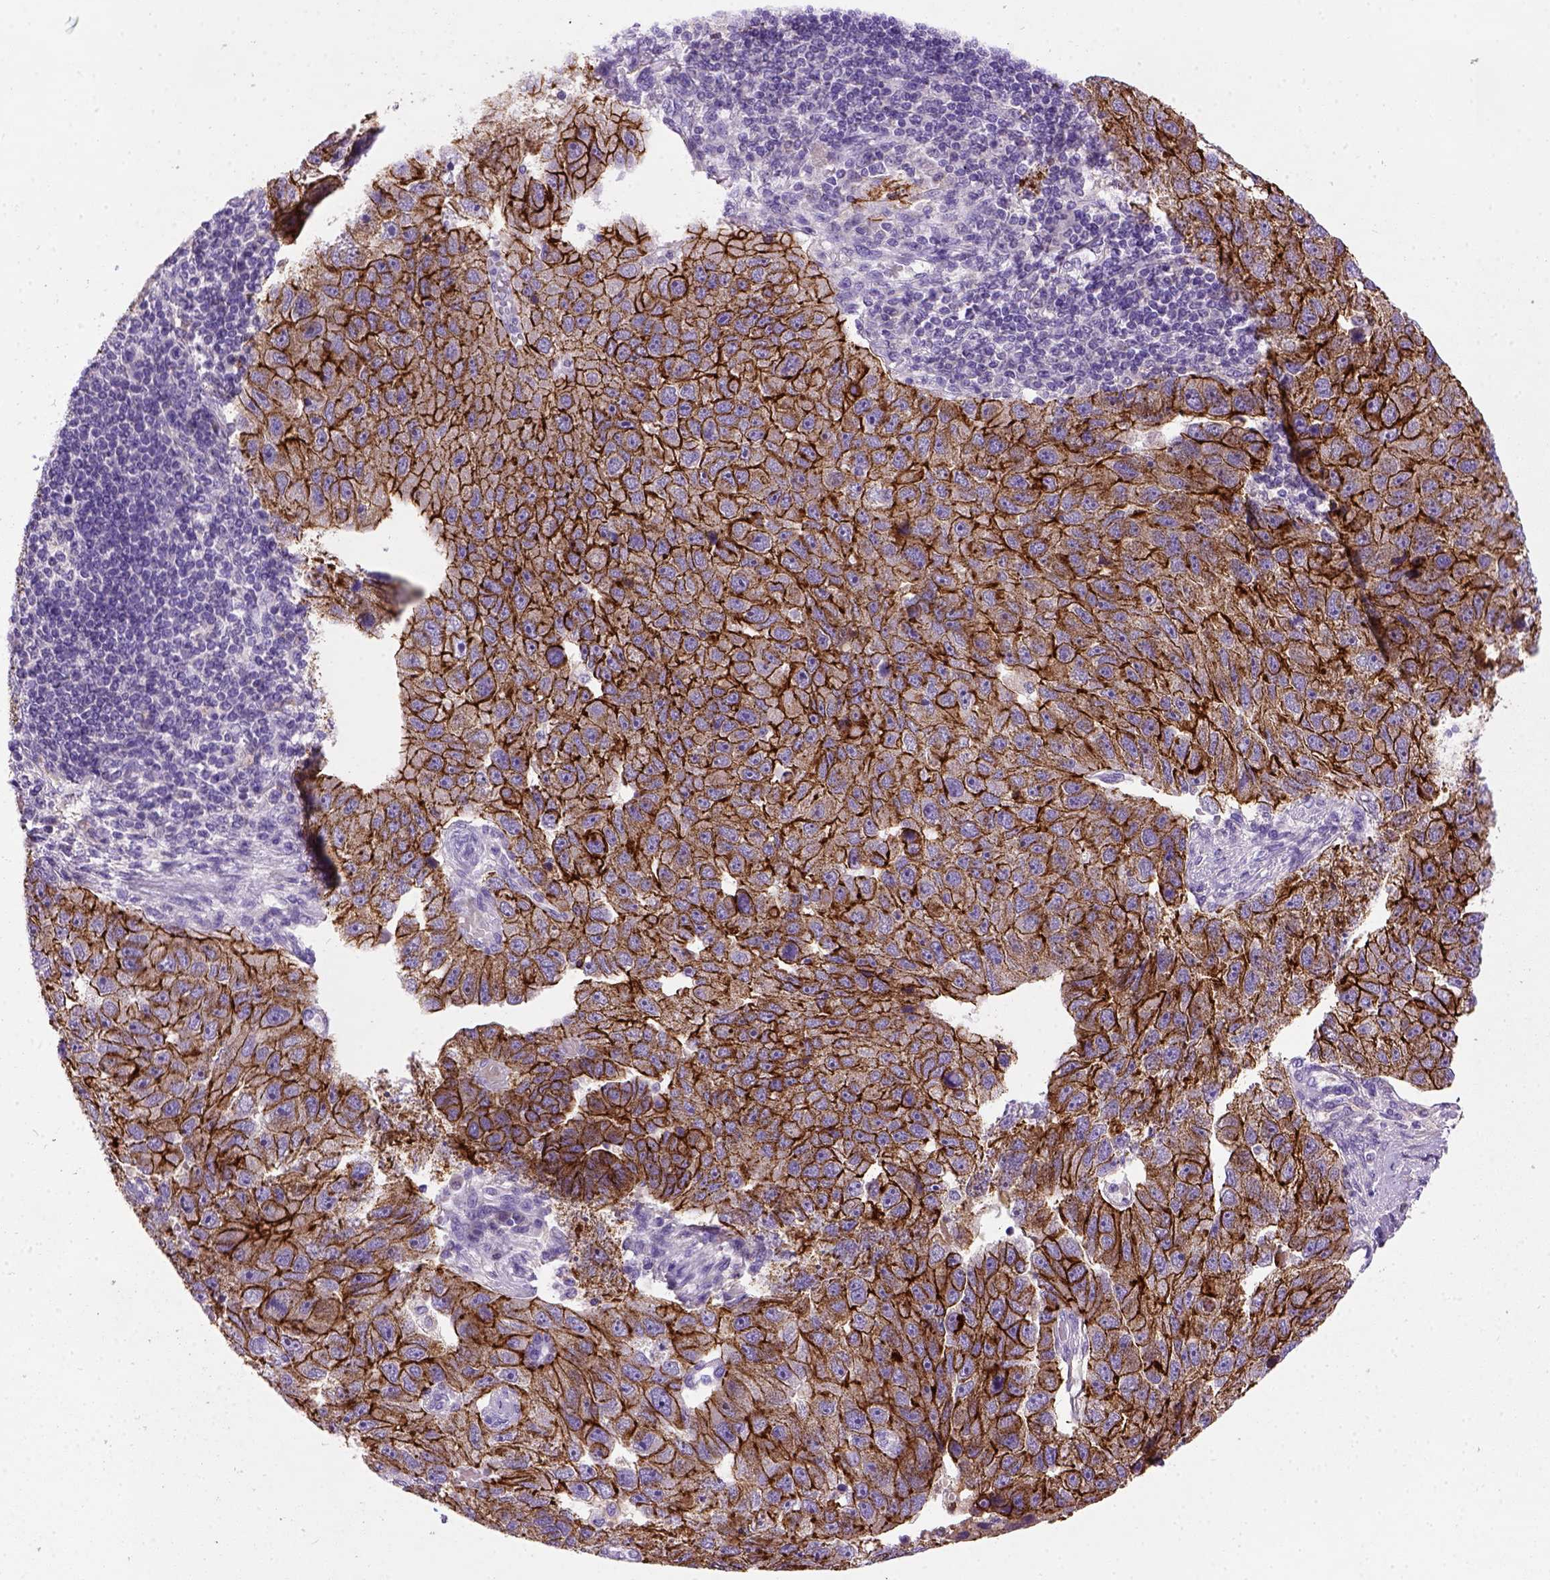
{"staining": {"intensity": "strong", "quantity": ">75%", "location": "cytoplasmic/membranous"}, "tissue": "pancreatic cancer", "cell_type": "Tumor cells", "image_type": "cancer", "snomed": [{"axis": "morphology", "description": "Adenocarcinoma, NOS"}, {"axis": "topography", "description": "Pancreas"}], "caption": "Adenocarcinoma (pancreatic) tissue demonstrates strong cytoplasmic/membranous staining in approximately >75% of tumor cells The staining is performed using DAB brown chromogen to label protein expression. The nuclei are counter-stained blue using hematoxylin.", "gene": "CDH1", "patient": {"sex": "female", "age": 61}}